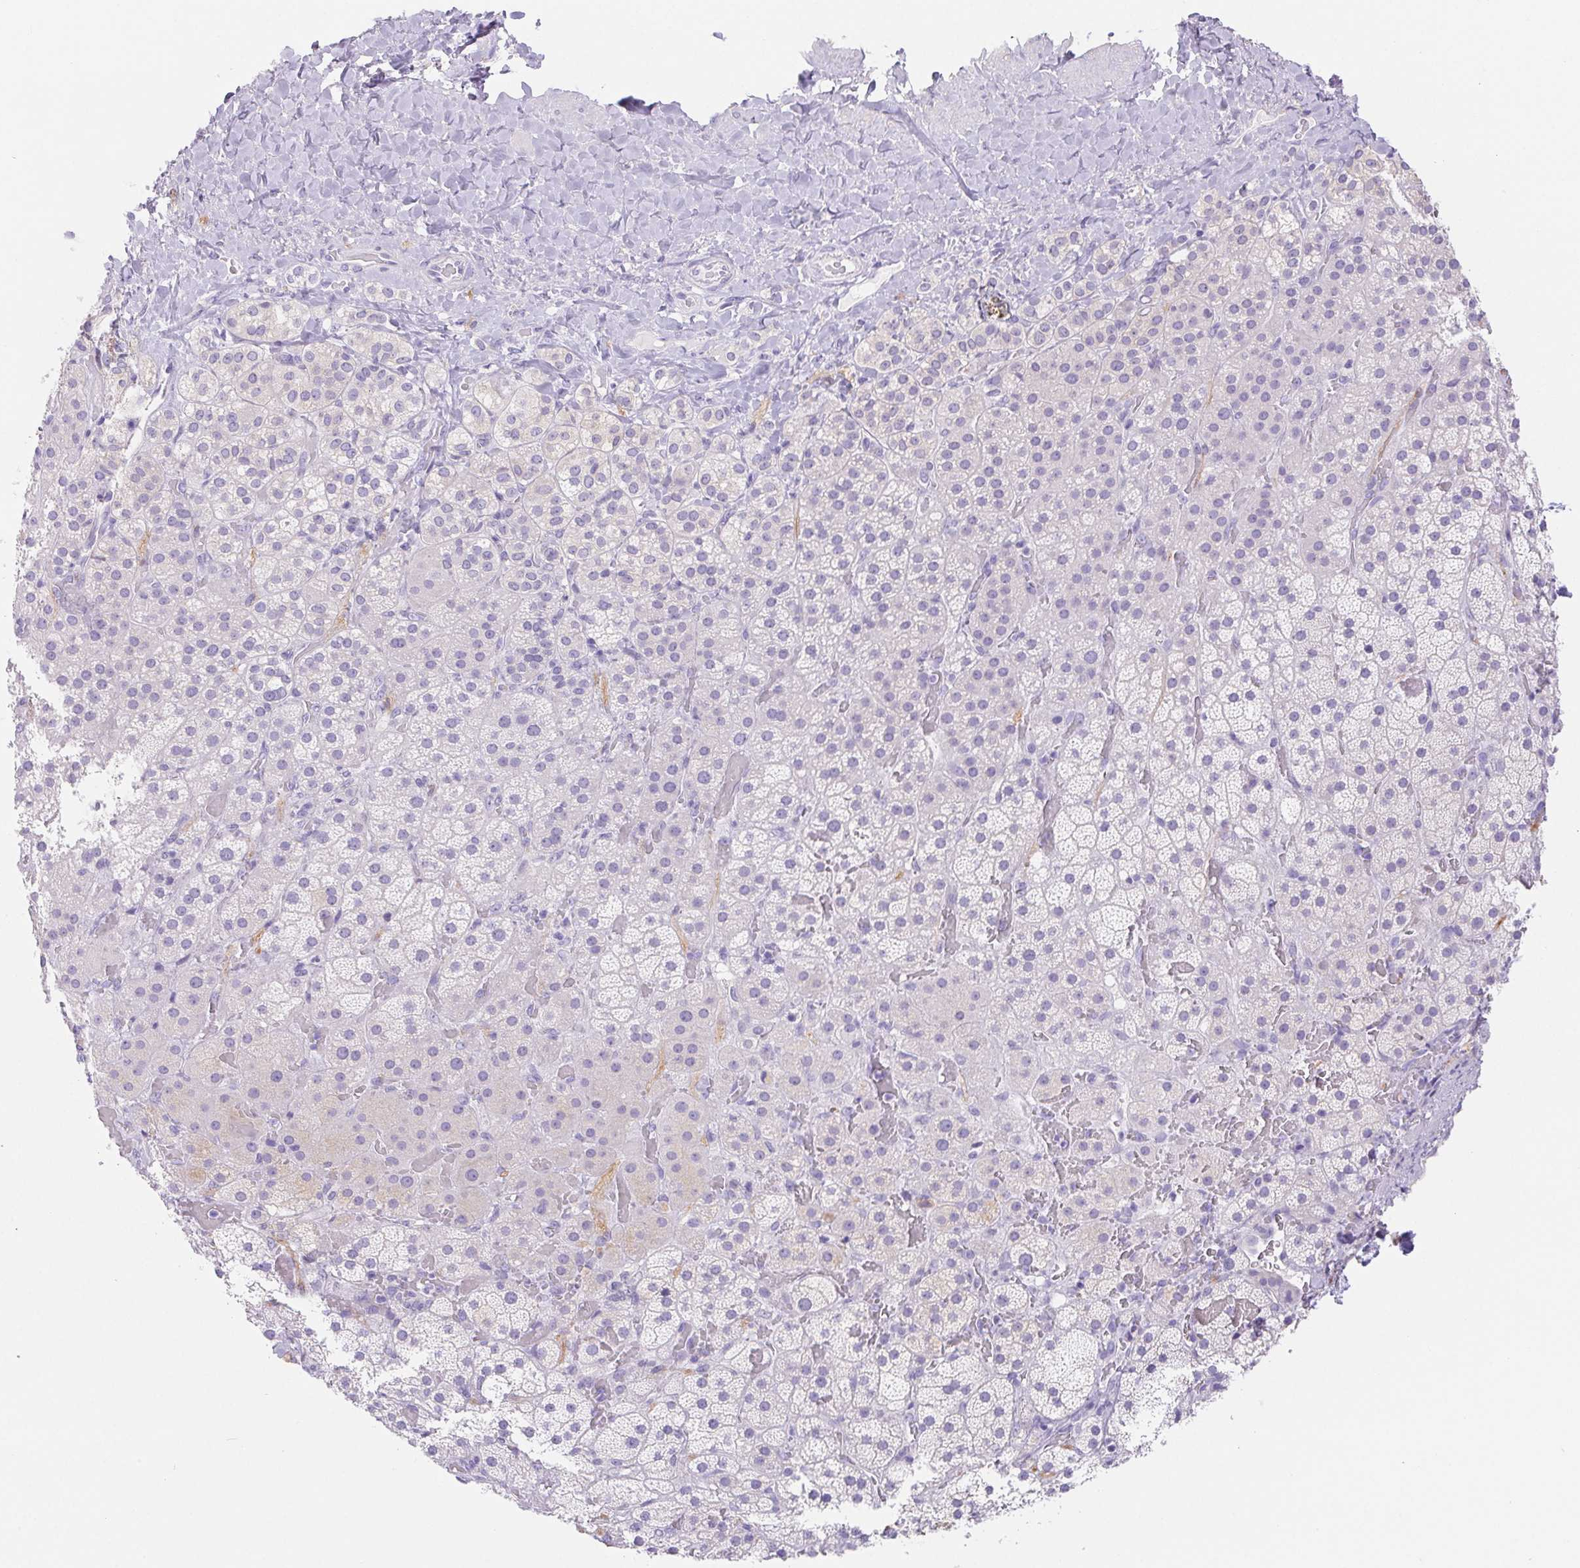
{"staining": {"intensity": "negative", "quantity": "none", "location": "none"}, "tissue": "adrenal gland", "cell_type": "Glandular cells", "image_type": "normal", "snomed": [{"axis": "morphology", "description": "Normal tissue, NOS"}, {"axis": "topography", "description": "Adrenal gland"}], "caption": "IHC of normal adrenal gland displays no expression in glandular cells.", "gene": "PNLIP", "patient": {"sex": "male", "age": 57}}